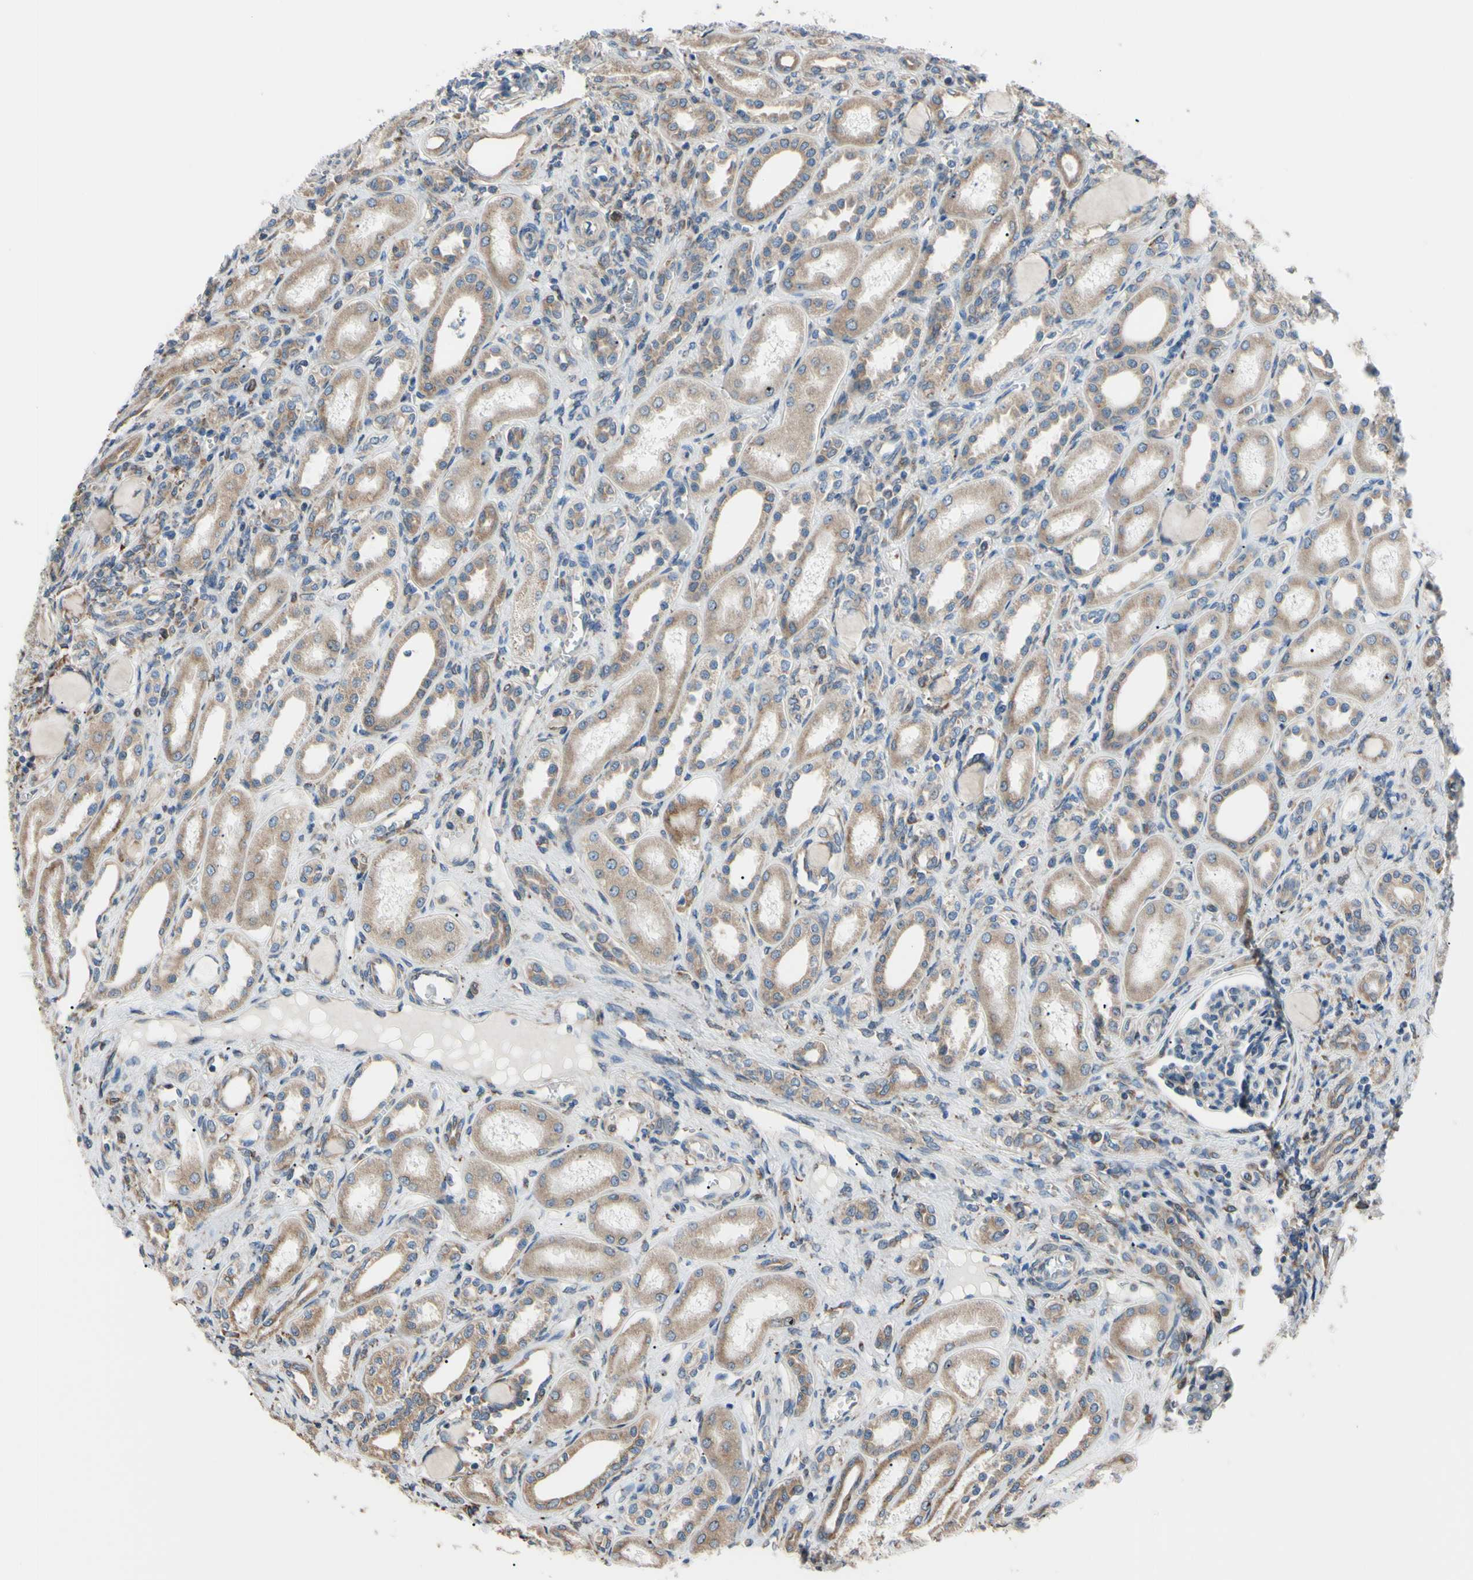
{"staining": {"intensity": "negative", "quantity": "none", "location": "none"}, "tissue": "kidney", "cell_type": "Cells in glomeruli", "image_type": "normal", "snomed": [{"axis": "morphology", "description": "Normal tissue, NOS"}, {"axis": "topography", "description": "Kidney"}], "caption": "The histopathology image demonstrates no staining of cells in glomeruli in normal kidney. (DAB (3,3'-diaminobenzidine) immunohistochemistry visualized using brightfield microscopy, high magnification).", "gene": "BMF", "patient": {"sex": "male", "age": 7}}